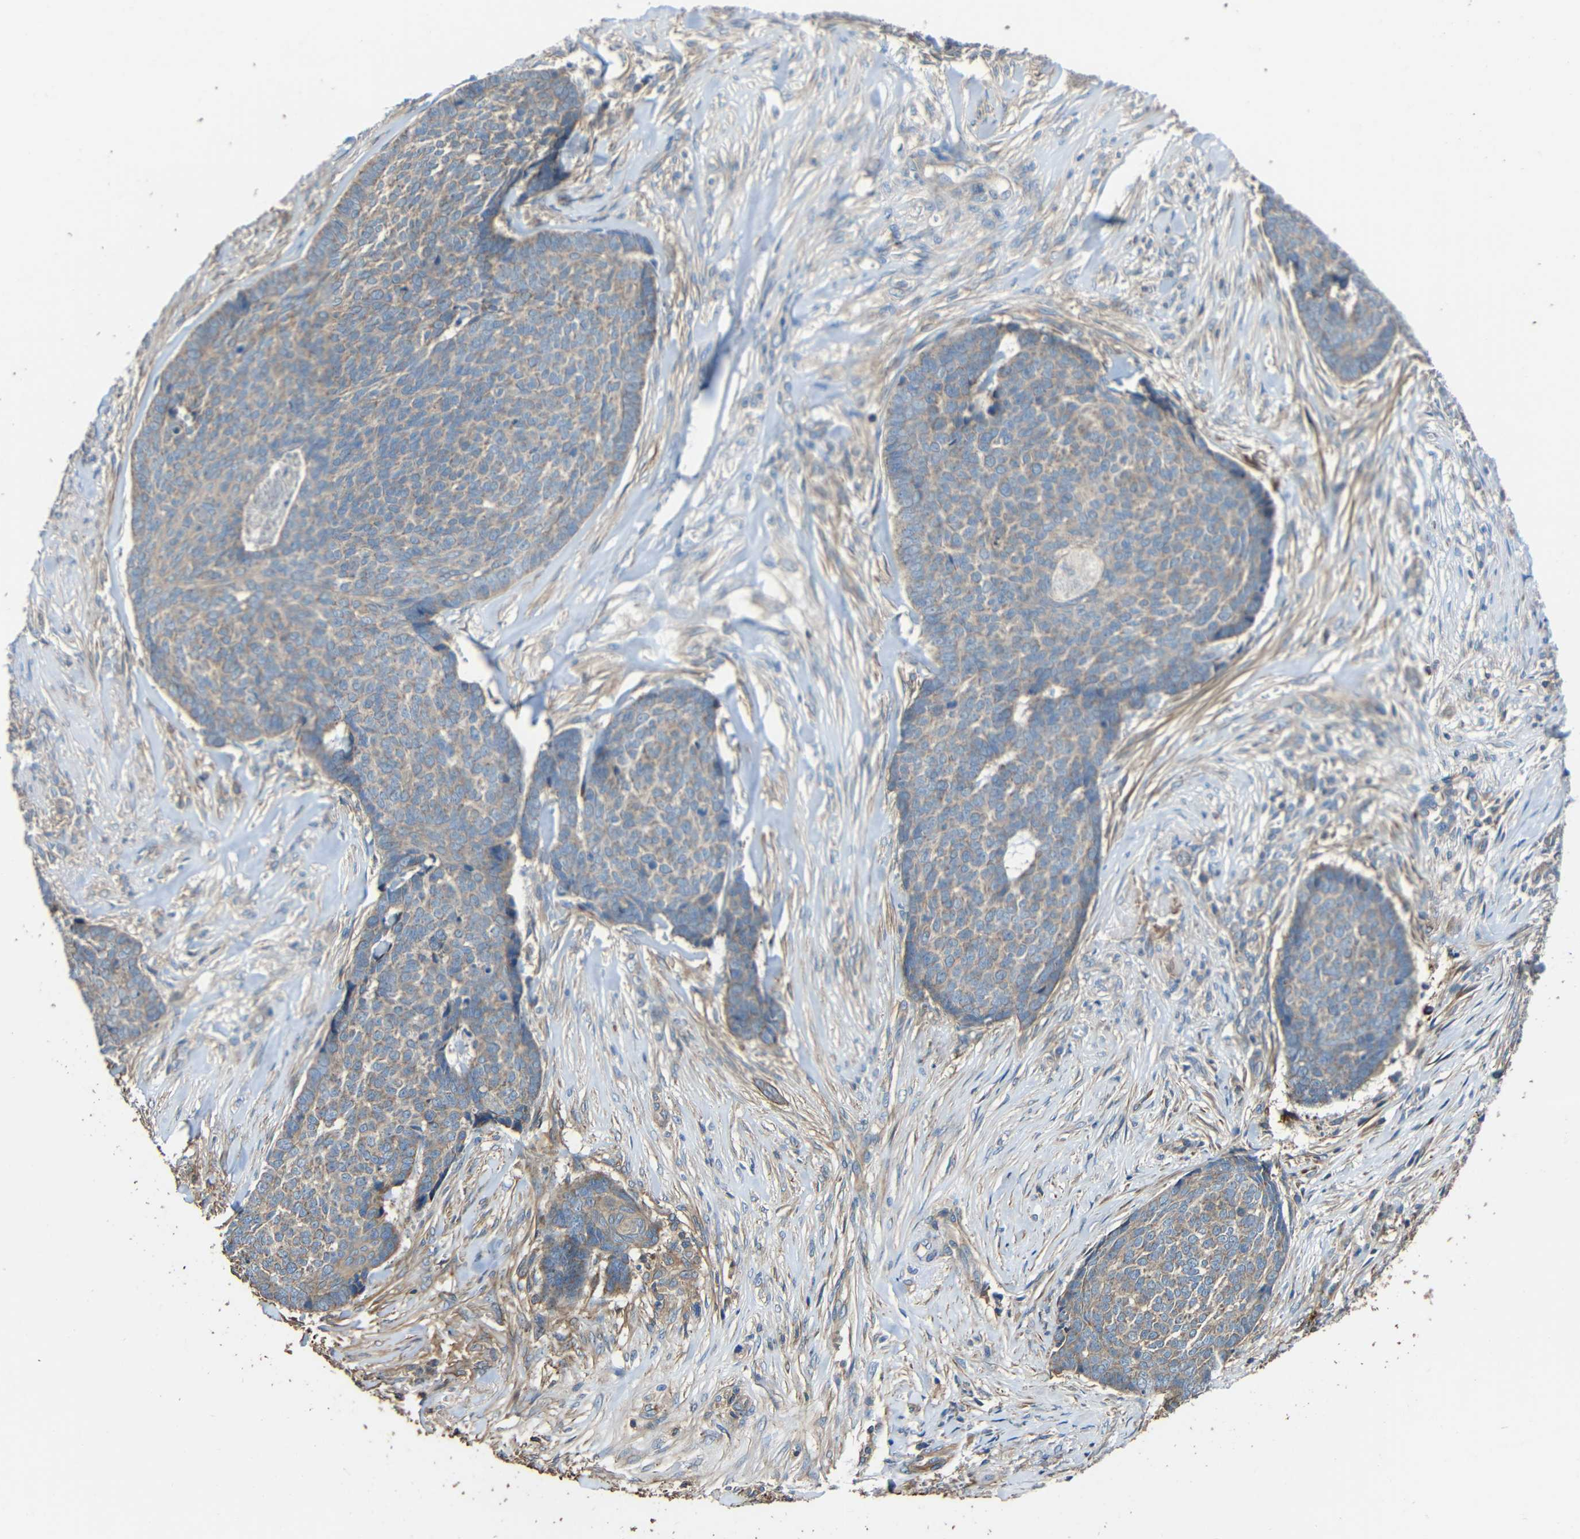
{"staining": {"intensity": "weak", "quantity": "<25%", "location": "cytoplasmic/membranous"}, "tissue": "skin cancer", "cell_type": "Tumor cells", "image_type": "cancer", "snomed": [{"axis": "morphology", "description": "Basal cell carcinoma"}, {"axis": "topography", "description": "Skin"}], "caption": "High power microscopy micrograph of an immunohistochemistry image of basal cell carcinoma (skin), revealing no significant expression in tumor cells. (Brightfield microscopy of DAB (3,3'-diaminobenzidine) immunohistochemistry at high magnification).", "gene": "RHOT2", "patient": {"sex": "male", "age": 84}}